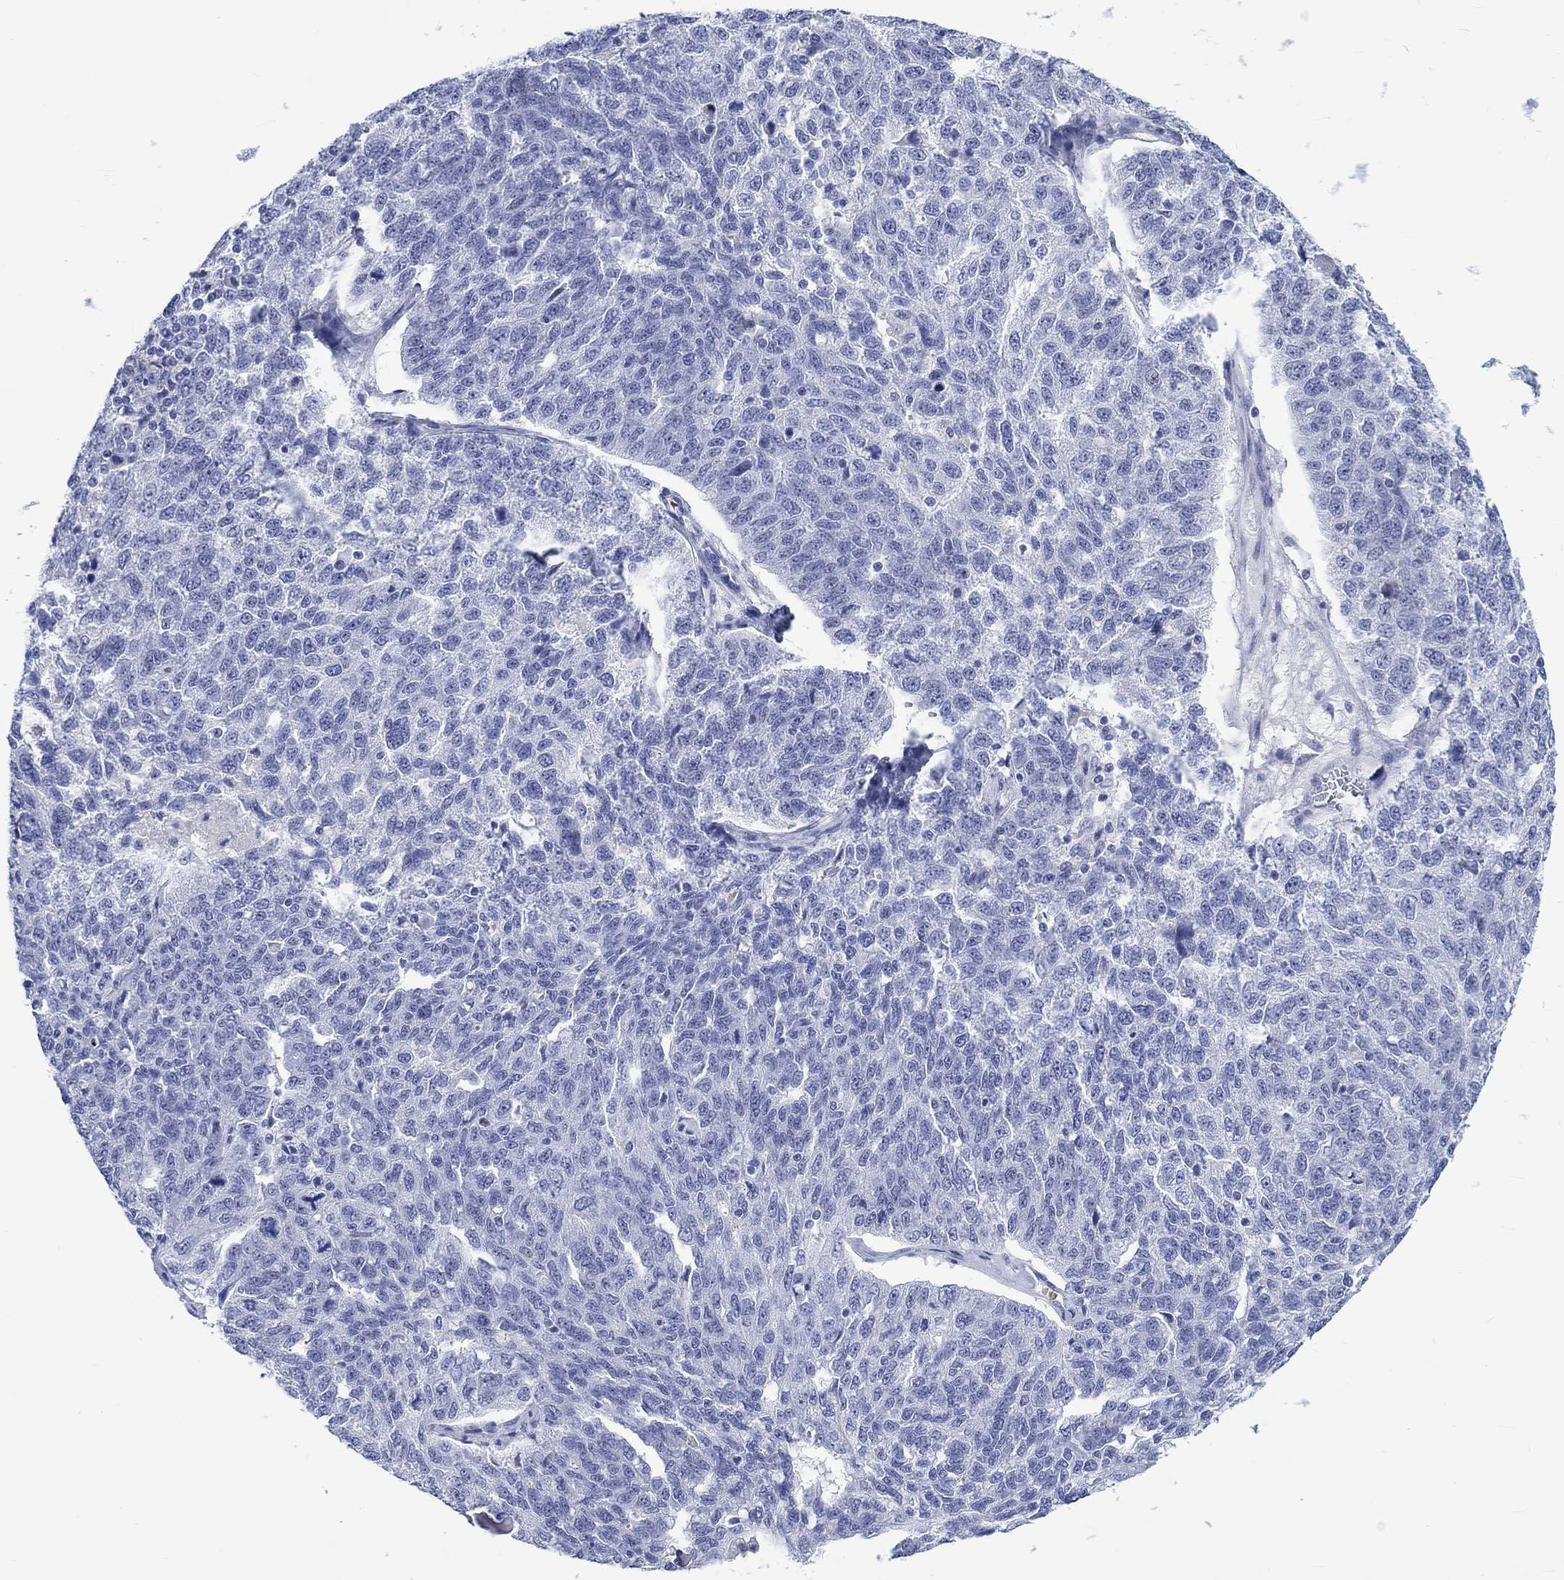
{"staining": {"intensity": "negative", "quantity": "none", "location": "none"}, "tissue": "ovarian cancer", "cell_type": "Tumor cells", "image_type": "cancer", "snomed": [{"axis": "morphology", "description": "Cystadenocarcinoma, serous, NOS"}, {"axis": "topography", "description": "Ovary"}], "caption": "This is an immunohistochemistry (IHC) image of ovarian serous cystadenocarcinoma. There is no expression in tumor cells.", "gene": "ZNF446", "patient": {"sex": "female", "age": 71}}